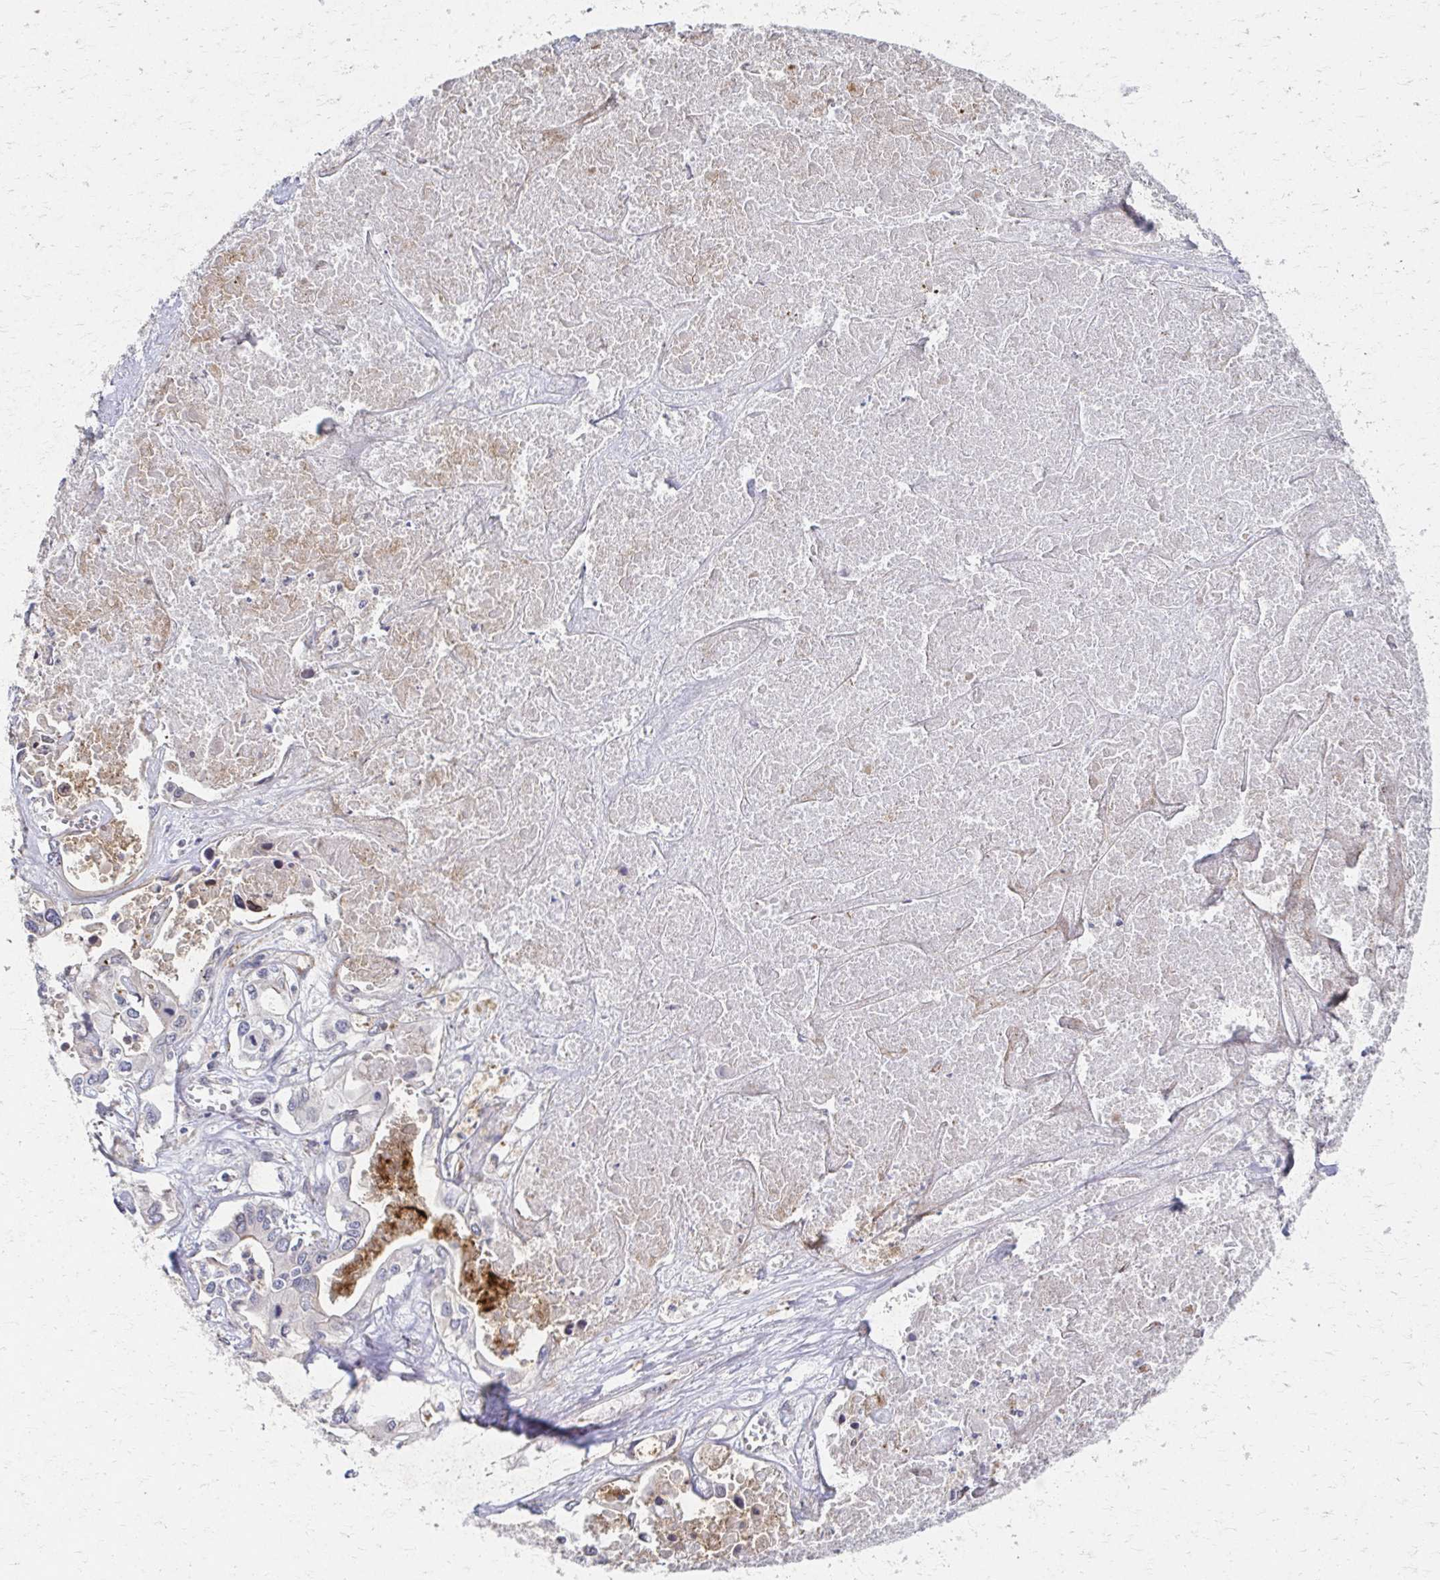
{"staining": {"intensity": "negative", "quantity": "none", "location": "none"}, "tissue": "liver cancer", "cell_type": "Tumor cells", "image_type": "cancer", "snomed": [{"axis": "morphology", "description": "Cholangiocarcinoma"}, {"axis": "topography", "description": "Liver"}], "caption": "Tumor cells show no significant protein expression in cholangiocarcinoma (liver).", "gene": "EOLA2", "patient": {"sex": "female", "age": 64}}